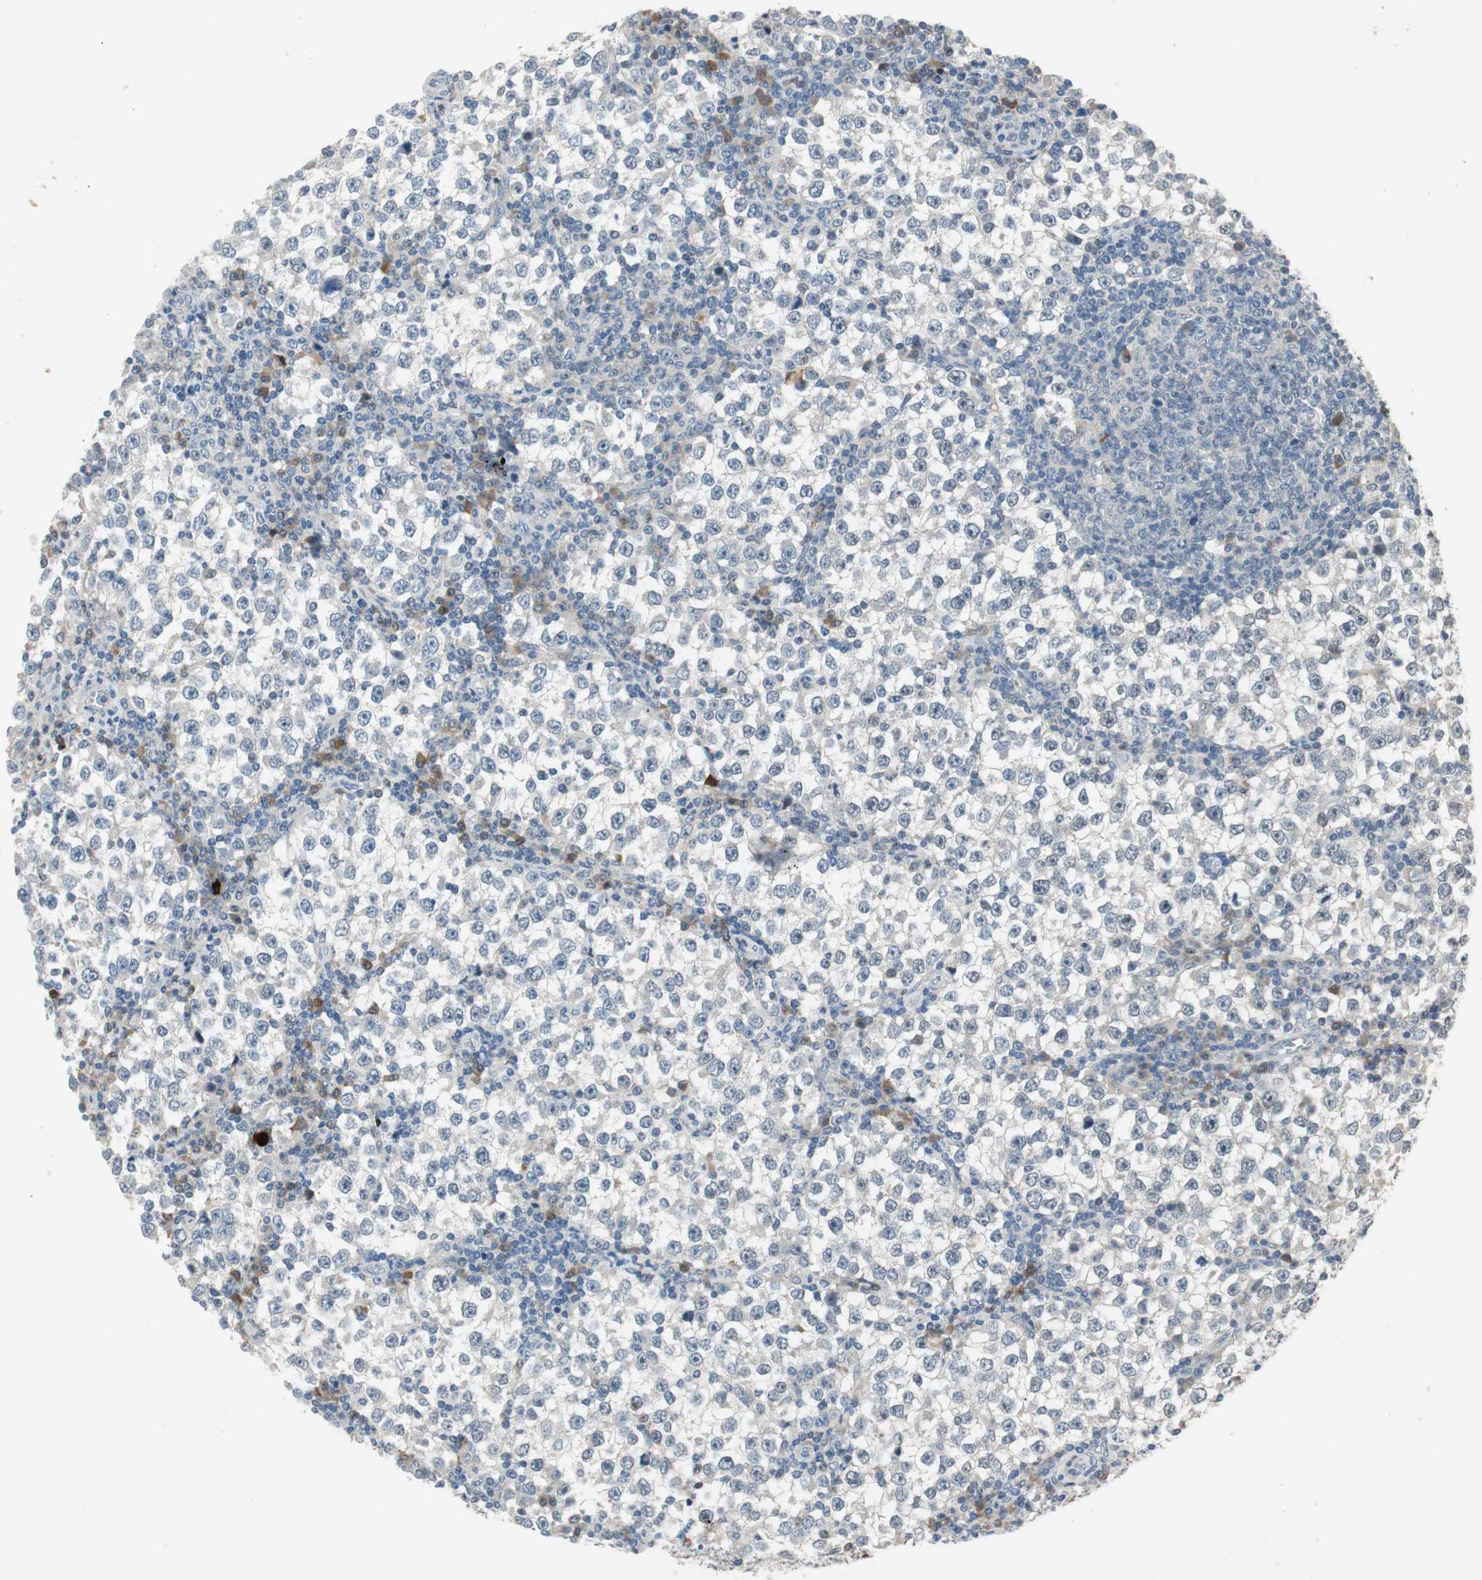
{"staining": {"intensity": "negative", "quantity": "none", "location": "none"}, "tissue": "testis cancer", "cell_type": "Tumor cells", "image_type": "cancer", "snomed": [{"axis": "morphology", "description": "Seminoma, NOS"}, {"axis": "topography", "description": "Testis"}], "caption": "Tumor cells are negative for brown protein staining in testis cancer (seminoma).", "gene": "COL12A1", "patient": {"sex": "male", "age": 65}}